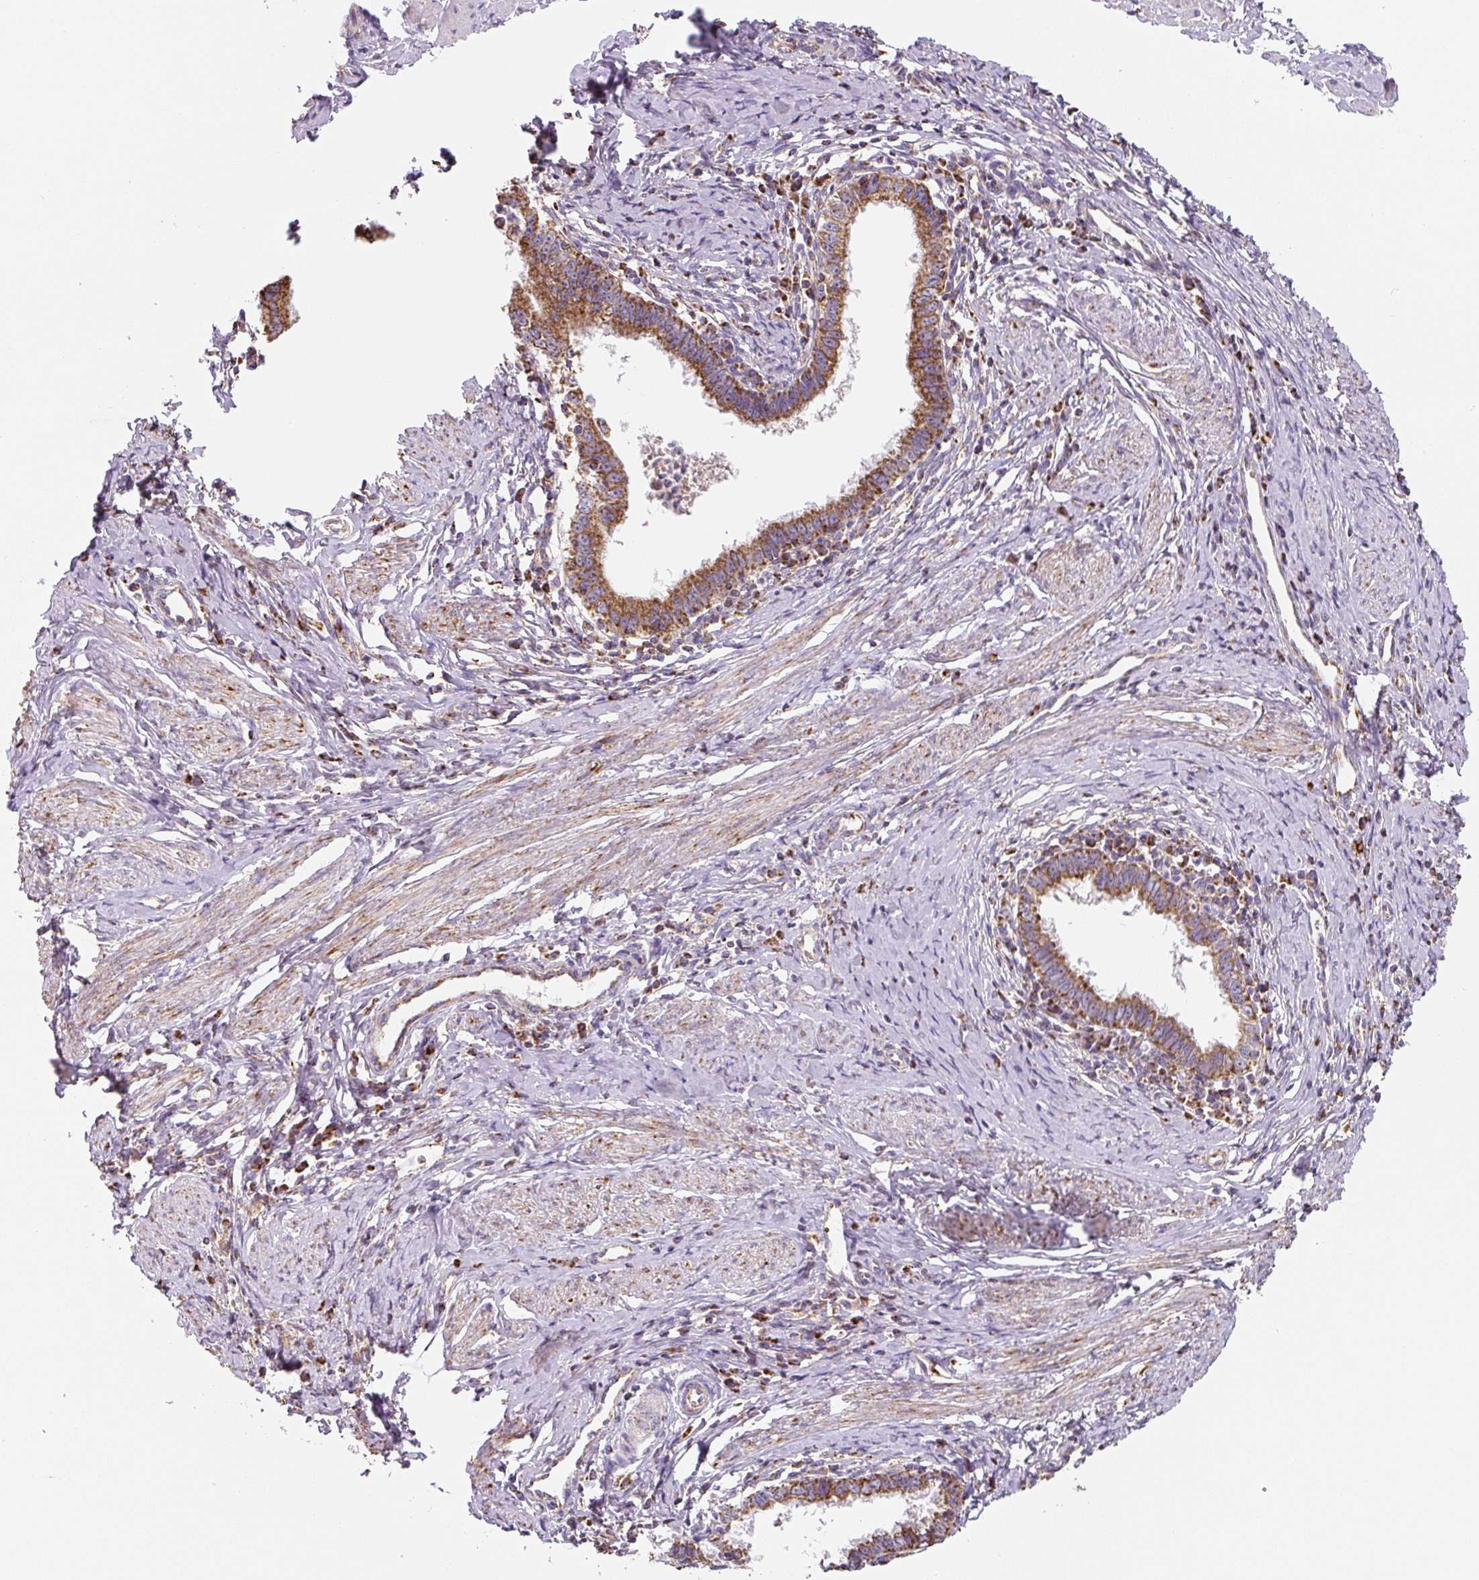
{"staining": {"intensity": "strong", "quantity": ">75%", "location": "cytoplasmic/membranous"}, "tissue": "cervical cancer", "cell_type": "Tumor cells", "image_type": "cancer", "snomed": [{"axis": "morphology", "description": "Adenocarcinoma, NOS"}, {"axis": "topography", "description": "Cervix"}], "caption": "Brown immunohistochemical staining in human cervical cancer displays strong cytoplasmic/membranous expression in about >75% of tumor cells.", "gene": "MT-CO2", "patient": {"sex": "female", "age": 36}}